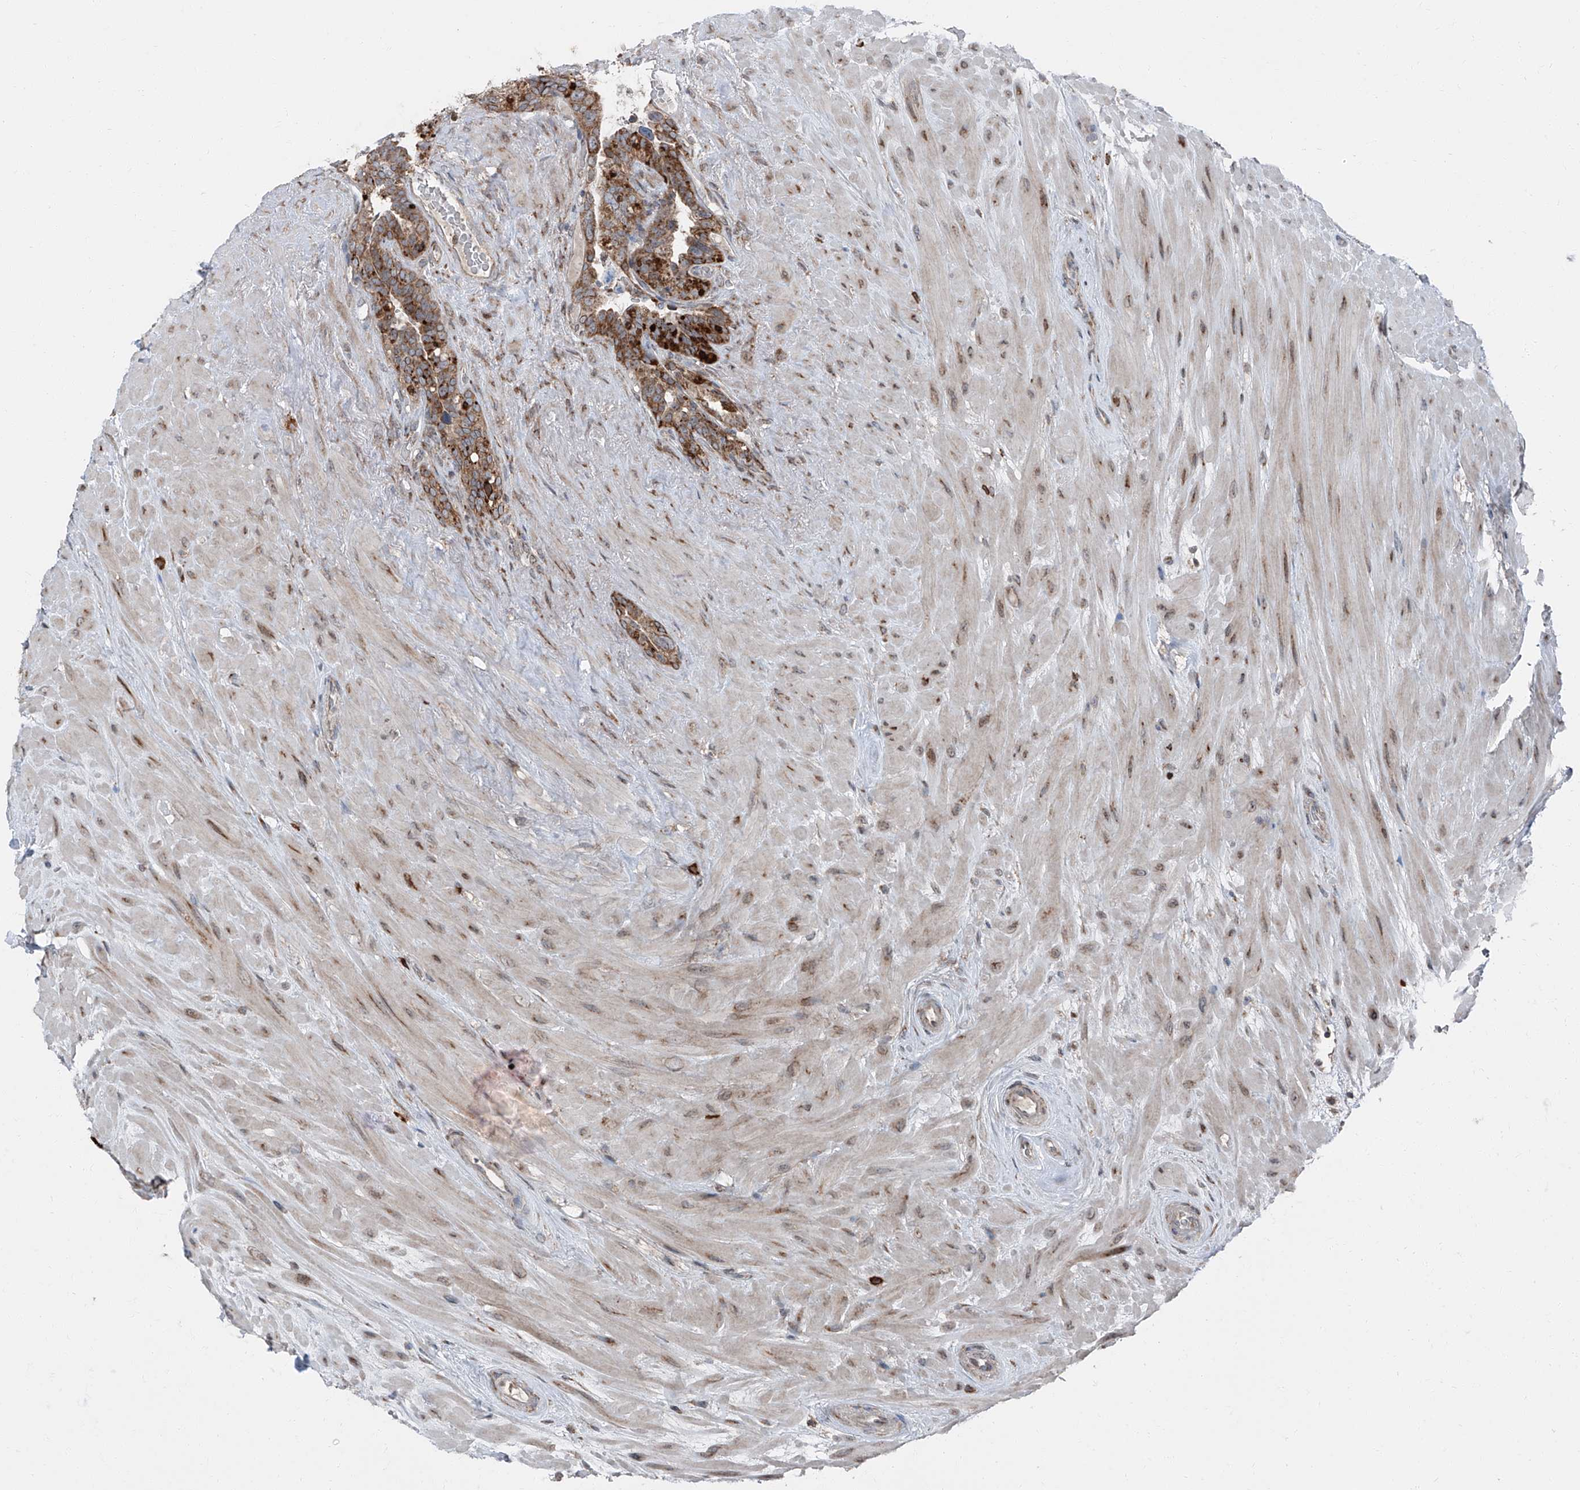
{"staining": {"intensity": "moderate", "quantity": ">75%", "location": "cytoplasmic/membranous"}, "tissue": "seminal vesicle", "cell_type": "Glandular cells", "image_type": "normal", "snomed": [{"axis": "morphology", "description": "Normal tissue, NOS"}, {"axis": "topography", "description": "Seminal veicle"}], "caption": "About >75% of glandular cells in unremarkable human seminal vesicle reveal moderate cytoplasmic/membranous protein positivity as visualized by brown immunohistochemical staining.", "gene": "LIMK1", "patient": {"sex": "male", "age": 80}}